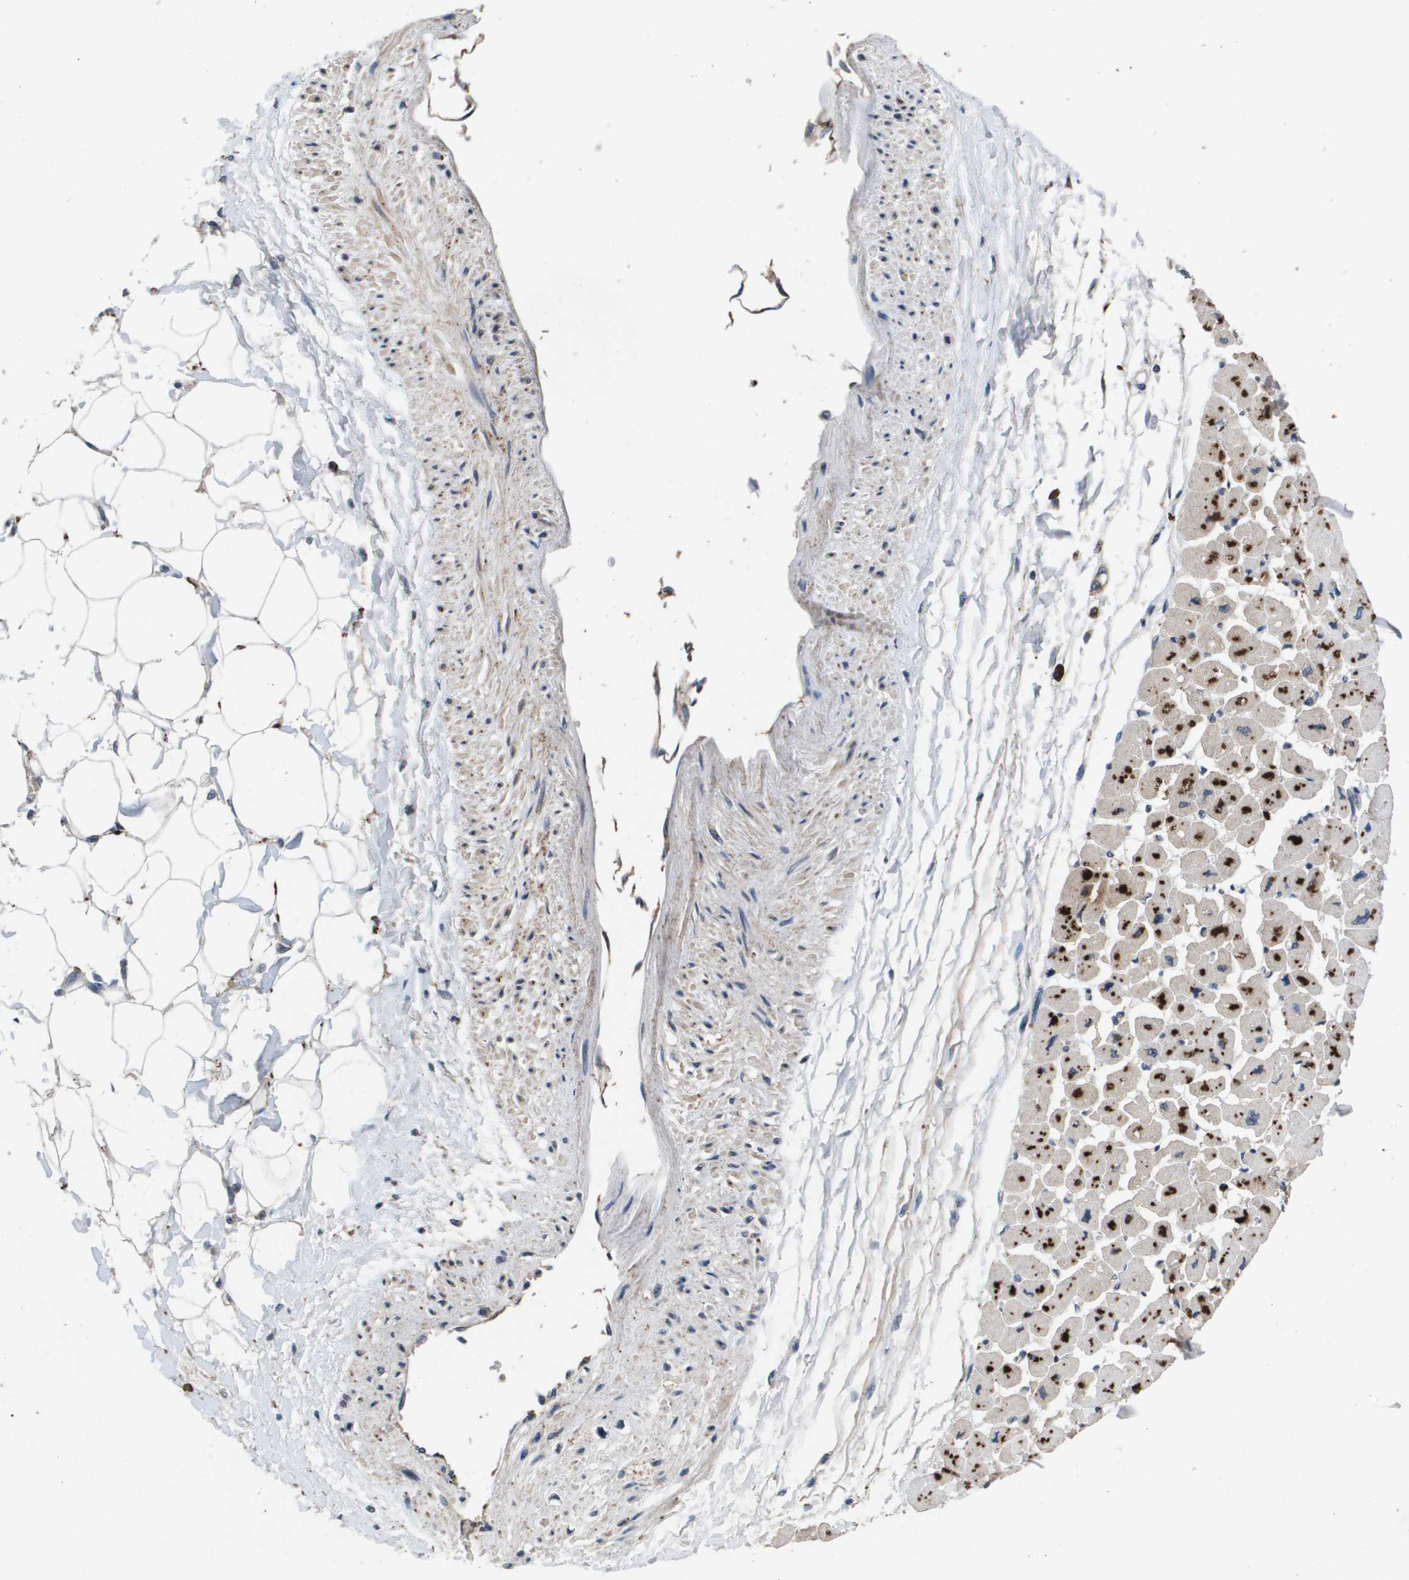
{"staining": {"intensity": "strong", "quantity": "25%-75%", "location": "cytoplasmic/membranous"}, "tissue": "heart muscle", "cell_type": "Cardiomyocytes", "image_type": "normal", "snomed": [{"axis": "morphology", "description": "Normal tissue, NOS"}, {"axis": "topography", "description": "Heart"}], "caption": "Strong cytoplasmic/membranous staining is seen in about 25%-75% of cardiomyocytes in unremarkable heart muscle.", "gene": "PROC", "patient": {"sex": "female", "age": 54}}